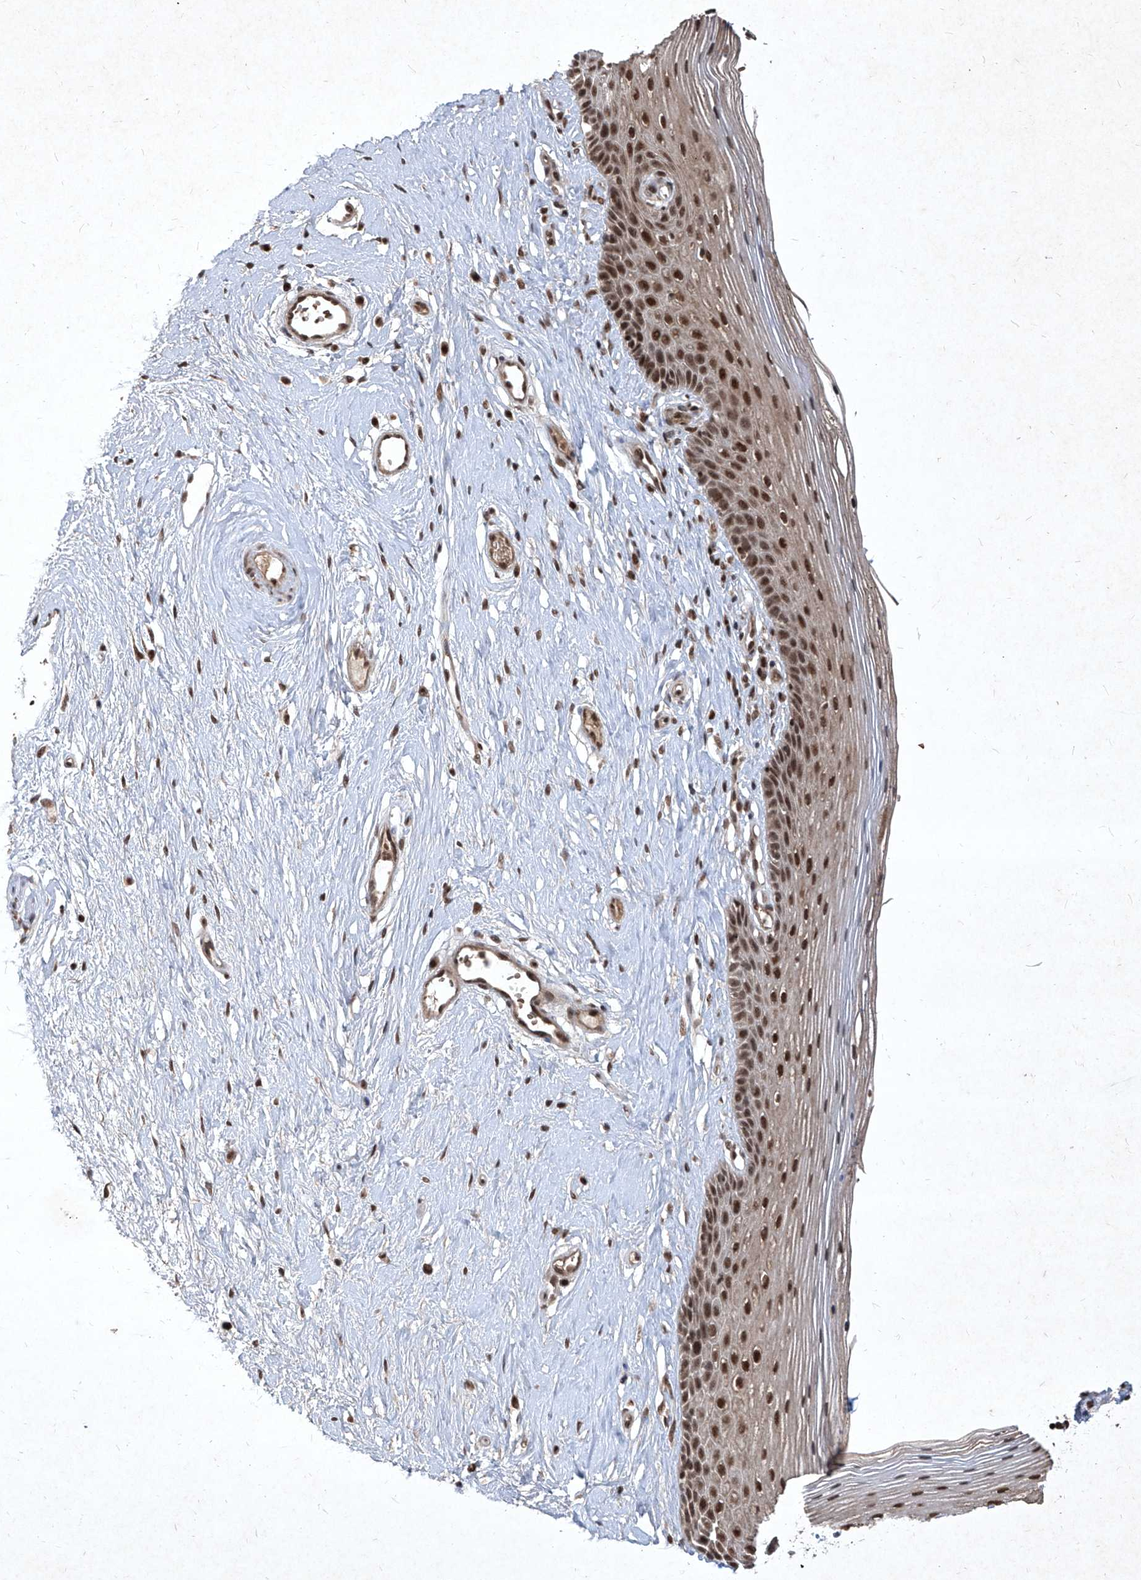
{"staining": {"intensity": "strong", "quantity": ">75%", "location": "nuclear"}, "tissue": "vagina", "cell_type": "Squamous epithelial cells", "image_type": "normal", "snomed": [{"axis": "morphology", "description": "Normal tissue, NOS"}, {"axis": "topography", "description": "Vagina"}], "caption": "Human vagina stained with a brown dye demonstrates strong nuclear positive expression in about >75% of squamous epithelial cells.", "gene": "IRF2", "patient": {"sex": "female", "age": 46}}